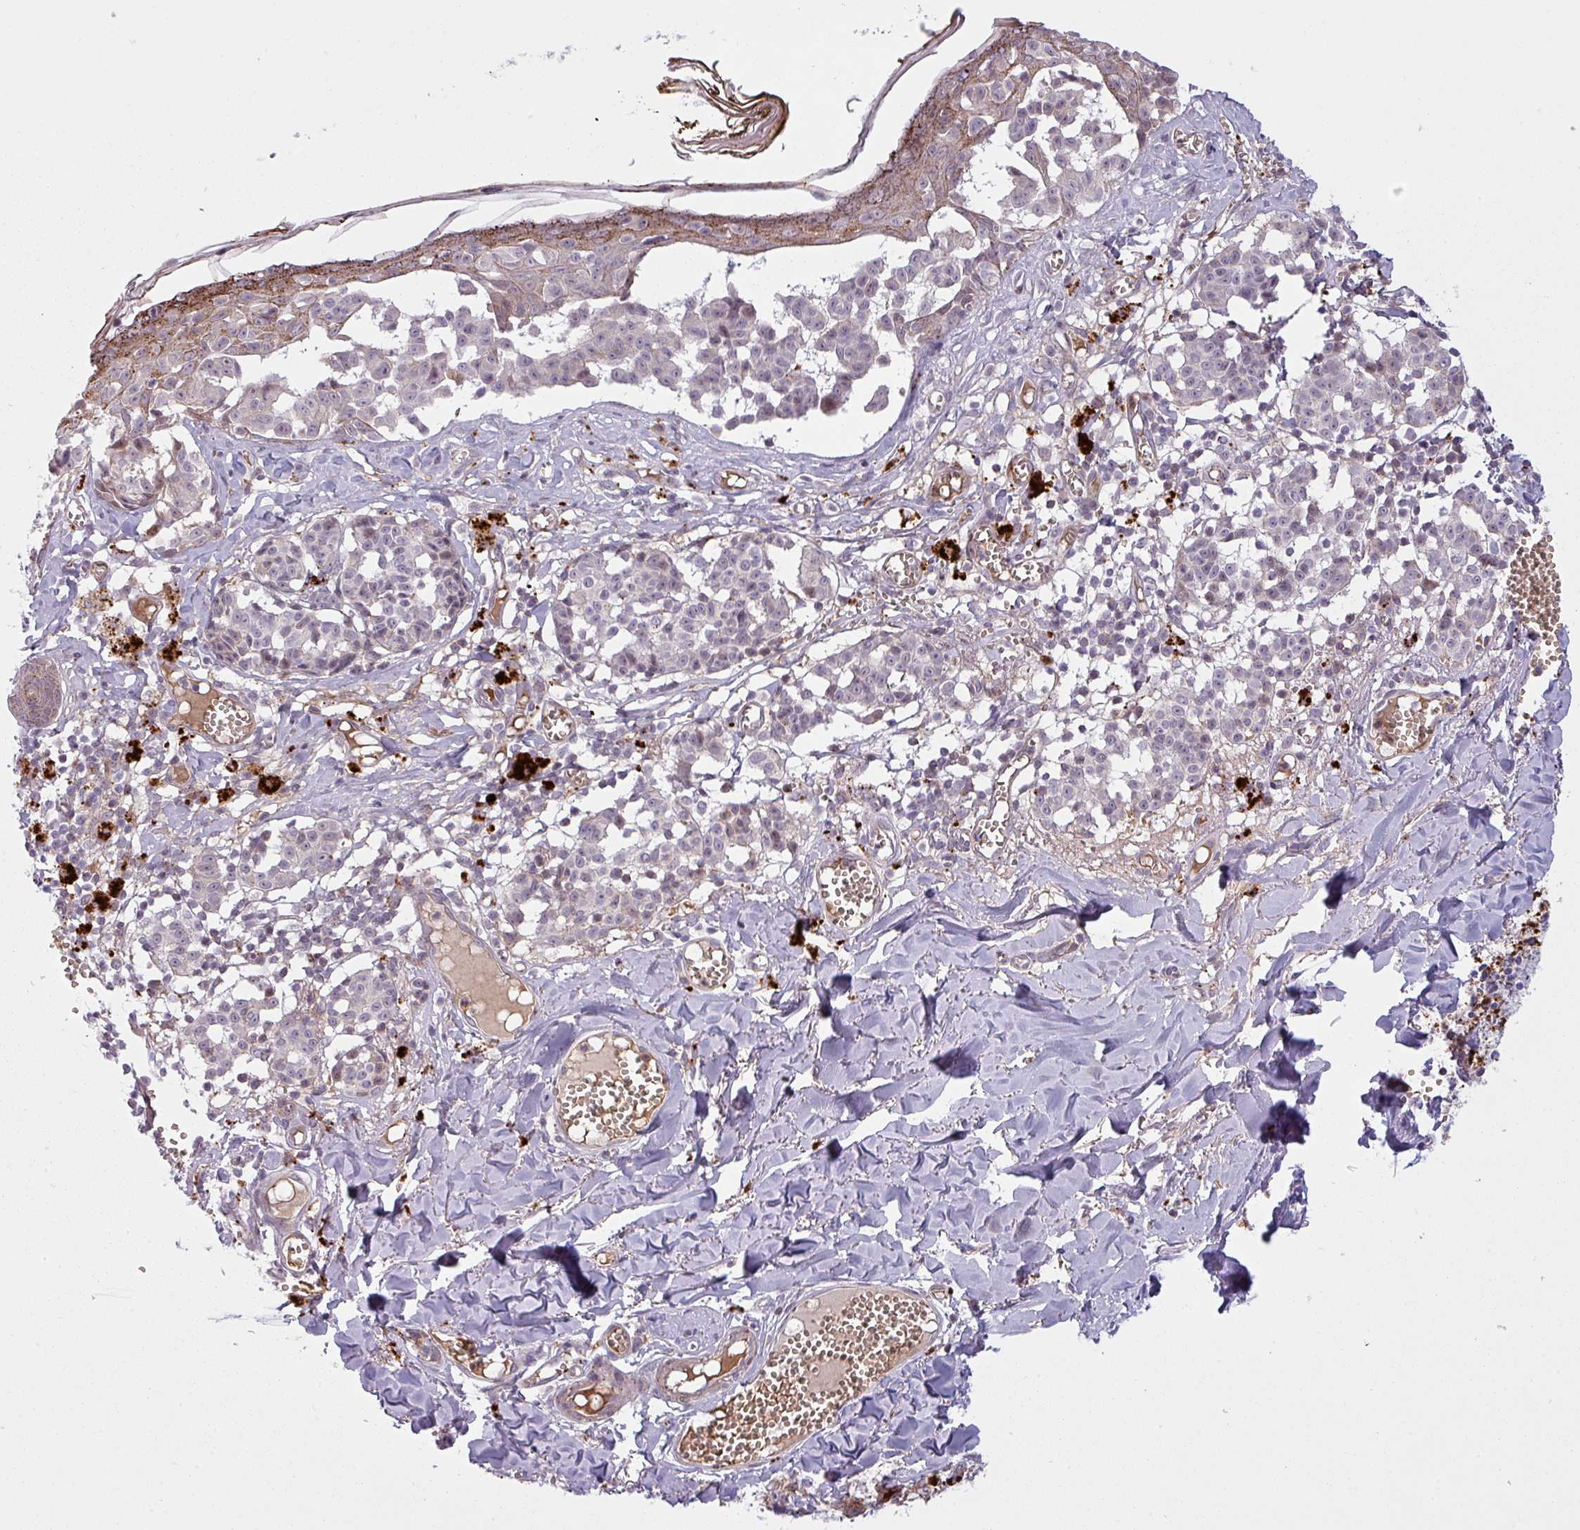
{"staining": {"intensity": "negative", "quantity": "none", "location": "none"}, "tissue": "melanoma", "cell_type": "Tumor cells", "image_type": "cancer", "snomed": [{"axis": "morphology", "description": "Malignant melanoma, NOS"}, {"axis": "topography", "description": "Skin"}], "caption": "An IHC image of malignant melanoma is shown. There is no staining in tumor cells of malignant melanoma.", "gene": "MAP7D2", "patient": {"sex": "female", "age": 43}}